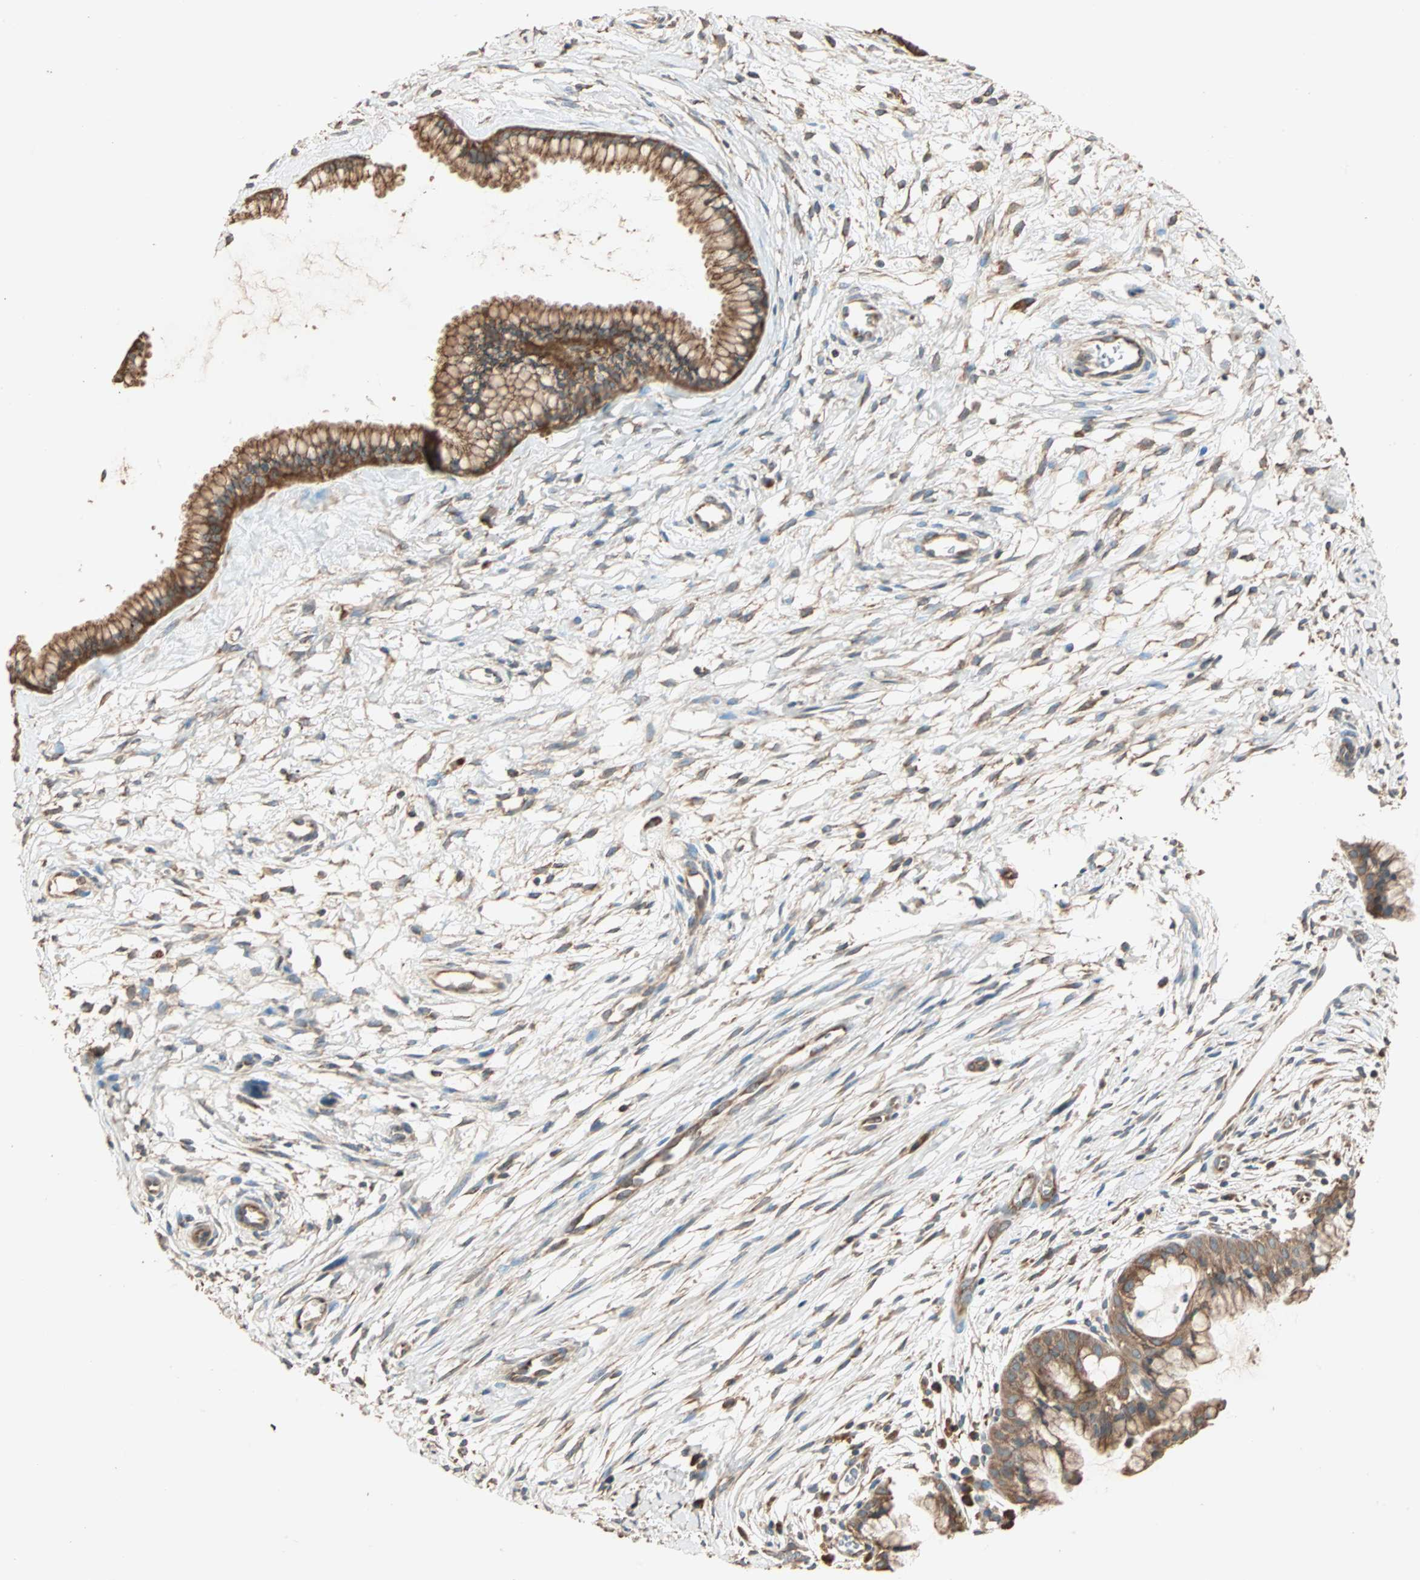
{"staining": {"intensity": "strong", "quantity": ">75%", "location": "cytoplasmic/membranous"}, "tissue": "cervix", "cell_type": "Glandular cells", "image_type": "normal", "snomed": [{"axis": "morphology", "description": "Normal tissue, NOS"}, {"axis": "topography", "description": "Cervix"}], "caption": "Benign cervix shows strong cytoplasmic/membranous staining in about >75% of glandular cells.", "gene": "EIF4G2", "patient": {"sex": "female", "age": 39}}